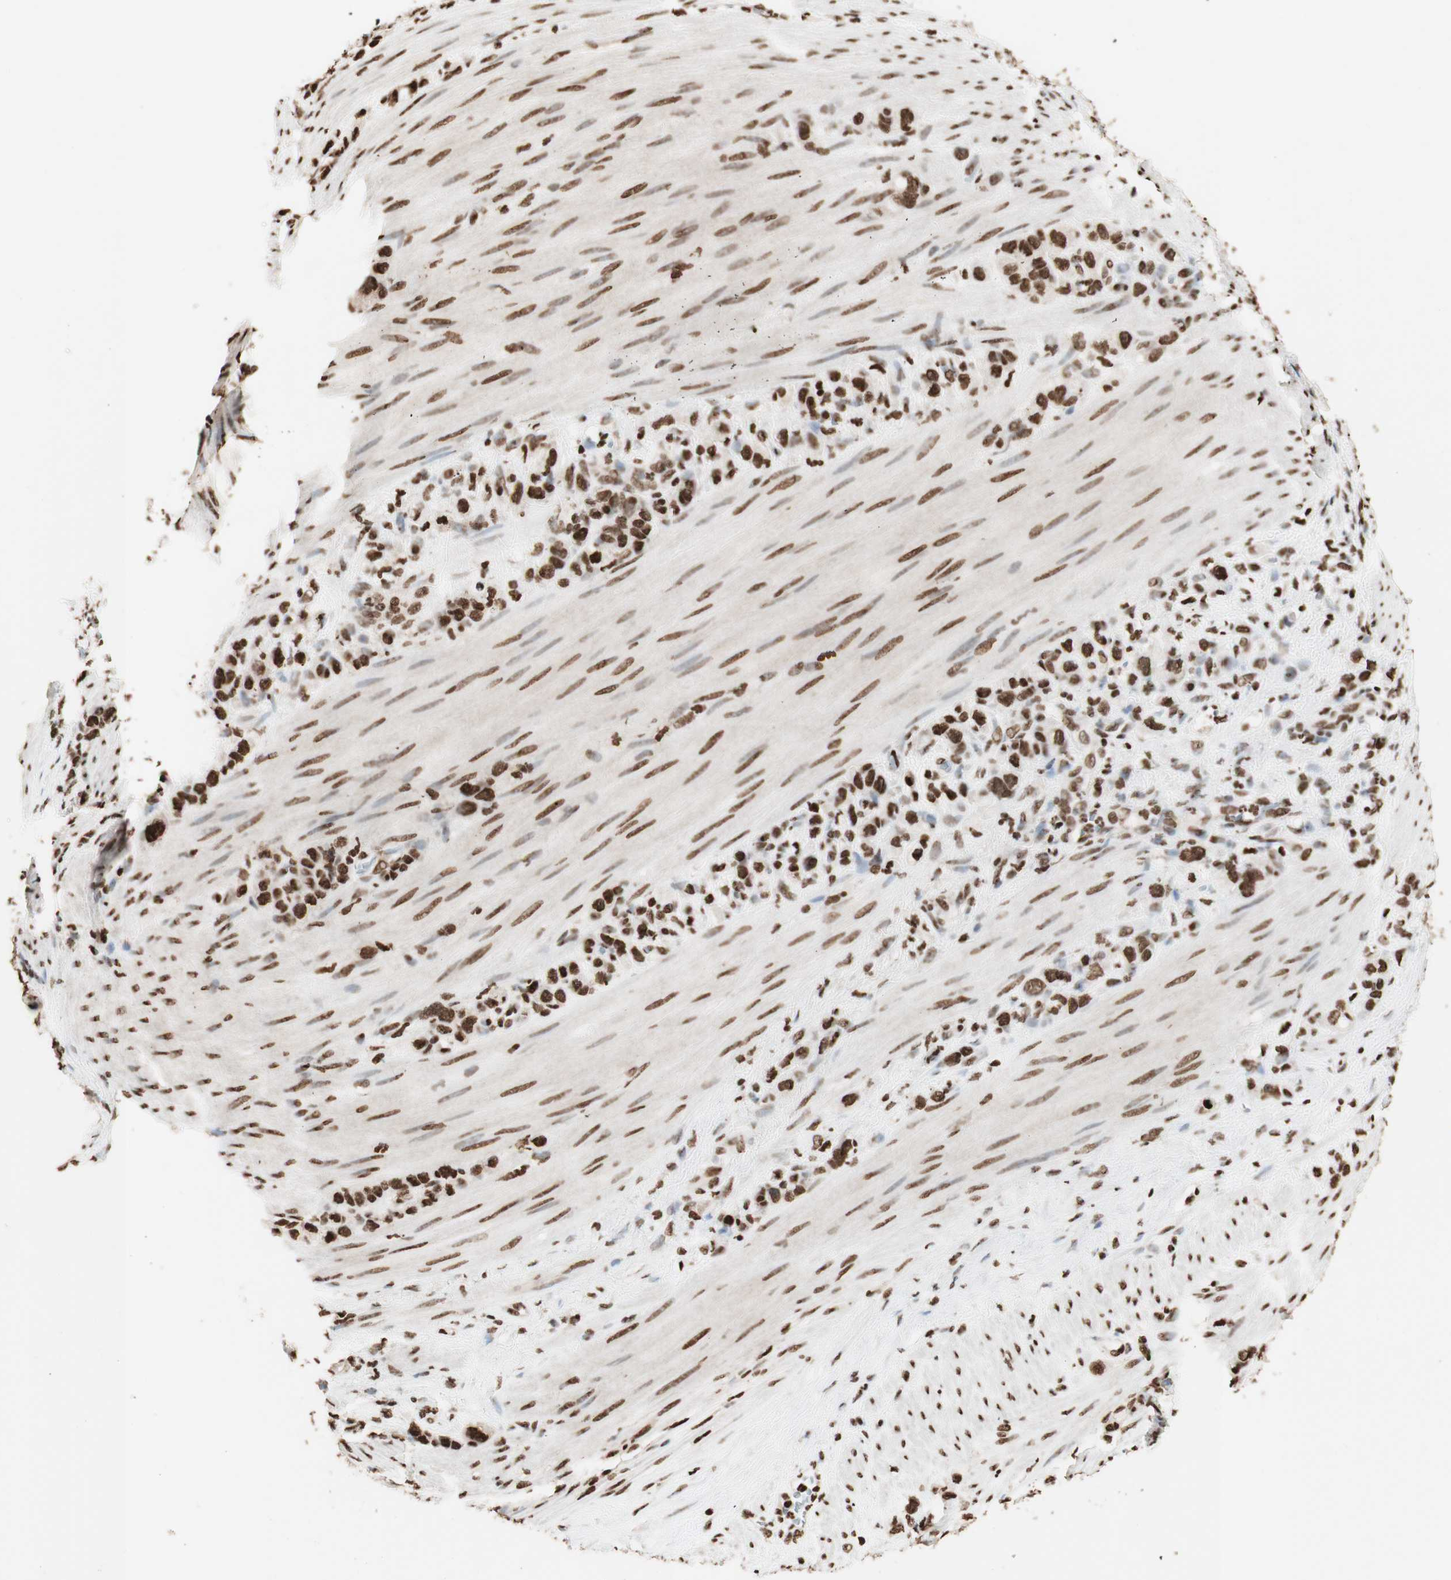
{"staining": {"intensity": "strong", "quantity": ">75%", "location": "nuclear"}, "tissue": "stomach cancer", "cell_type": "Tumor cells", "image_type": "cancer", "snomed": [{"axis": "morphology", "description": "Adenocarcinoma, NOS"}, {"axis": "morphology", "description": "Adenocarcinoma, High grade"}, {"axis": "topography", "description": "Stomach, upper"}, {"axis": "topography", "description": "Stomach, lower"}], "caption": "IHC image of adenocarcinoma (stomach) stained for a protein (brown), which exhibits high levels of strong nuclear expression in about >75% of tumor cells.", "gene": "HNRNPA2B1", "patient": {"sex": "female", "age": 65}}